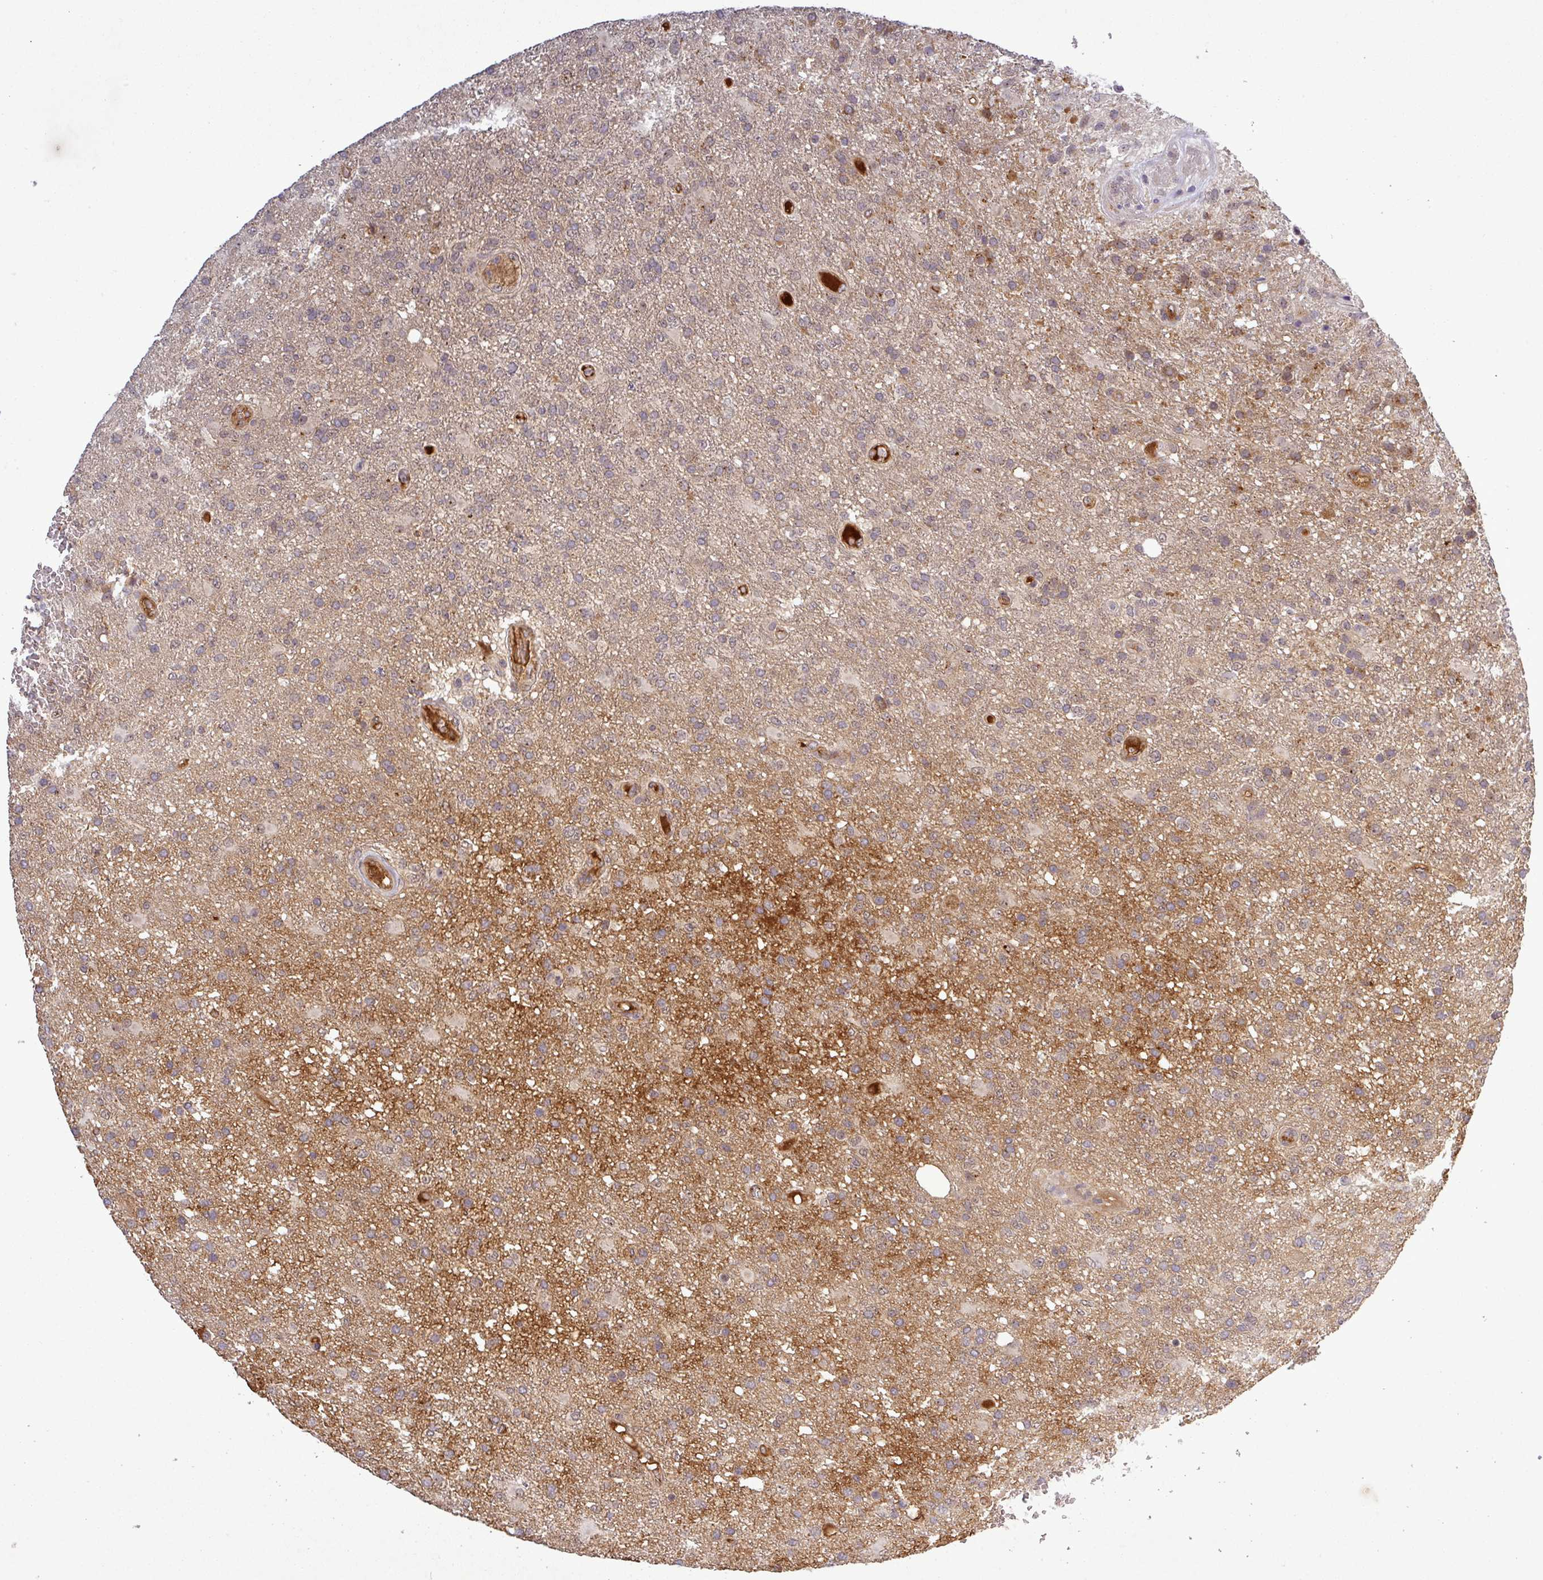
{"staining": {"intensity": "weak", "quantity": "<25%", "location": "cytoplasmic/membranous"}, "tissue": "glioma", "cell_type": "Tumor cells", "image_type": "cancer", "snomed": [{"axis": "morphology", "description": "Glioma, malignant, High grade"}, {"axis": "topography", "description": "Brain"}], "caption": "A photomicrograph of human malignant glioma (high-grade) is negative for staining in tumor cells.", "gene": "PCDH1", "patient": {"sex": "female", "age": 74}}